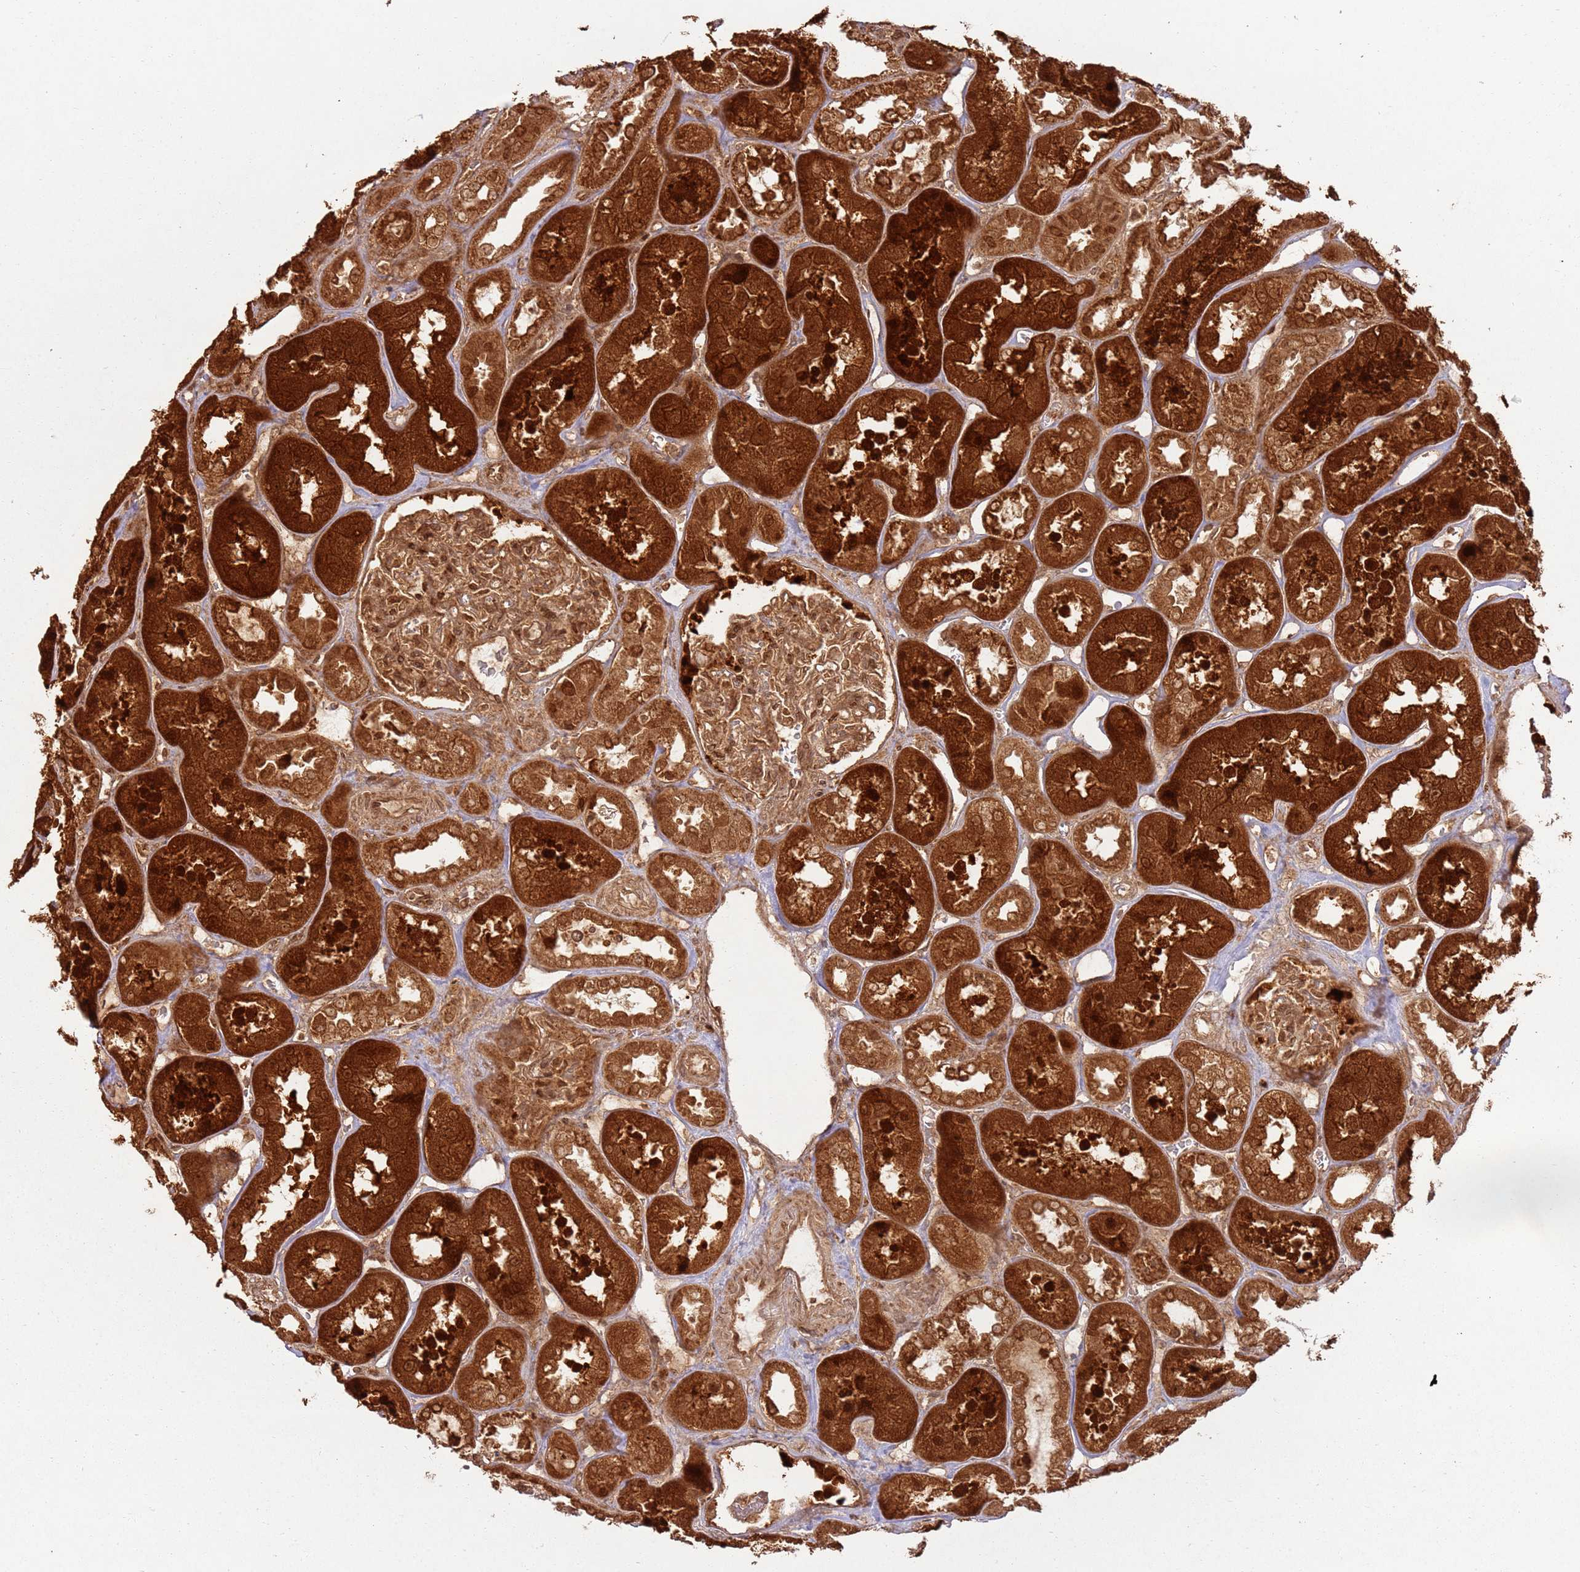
{"staining": {"intensity": "moderate", "quantity": ">75%", "location": "cytoplasmic/membranous,nuclear"}, "tissue": "kidney", "cell_type": "Cells in glomeruli", "image_type": "normal", "snomed": [{"axis": "morphology", "description": "Normal tissue, NOS"}, {"axis": "topography", "description": "Kidney"}], "caption": "High-power microscopy captured an immunohistochemistry histopathology image of benign kidney, revealing moderate cytoplasmic/membranous,nuclear expression in about >75% of cells in glomeruli.", "gene": "TBC1D13", "patient": {"sex": "male", "age": 70}}